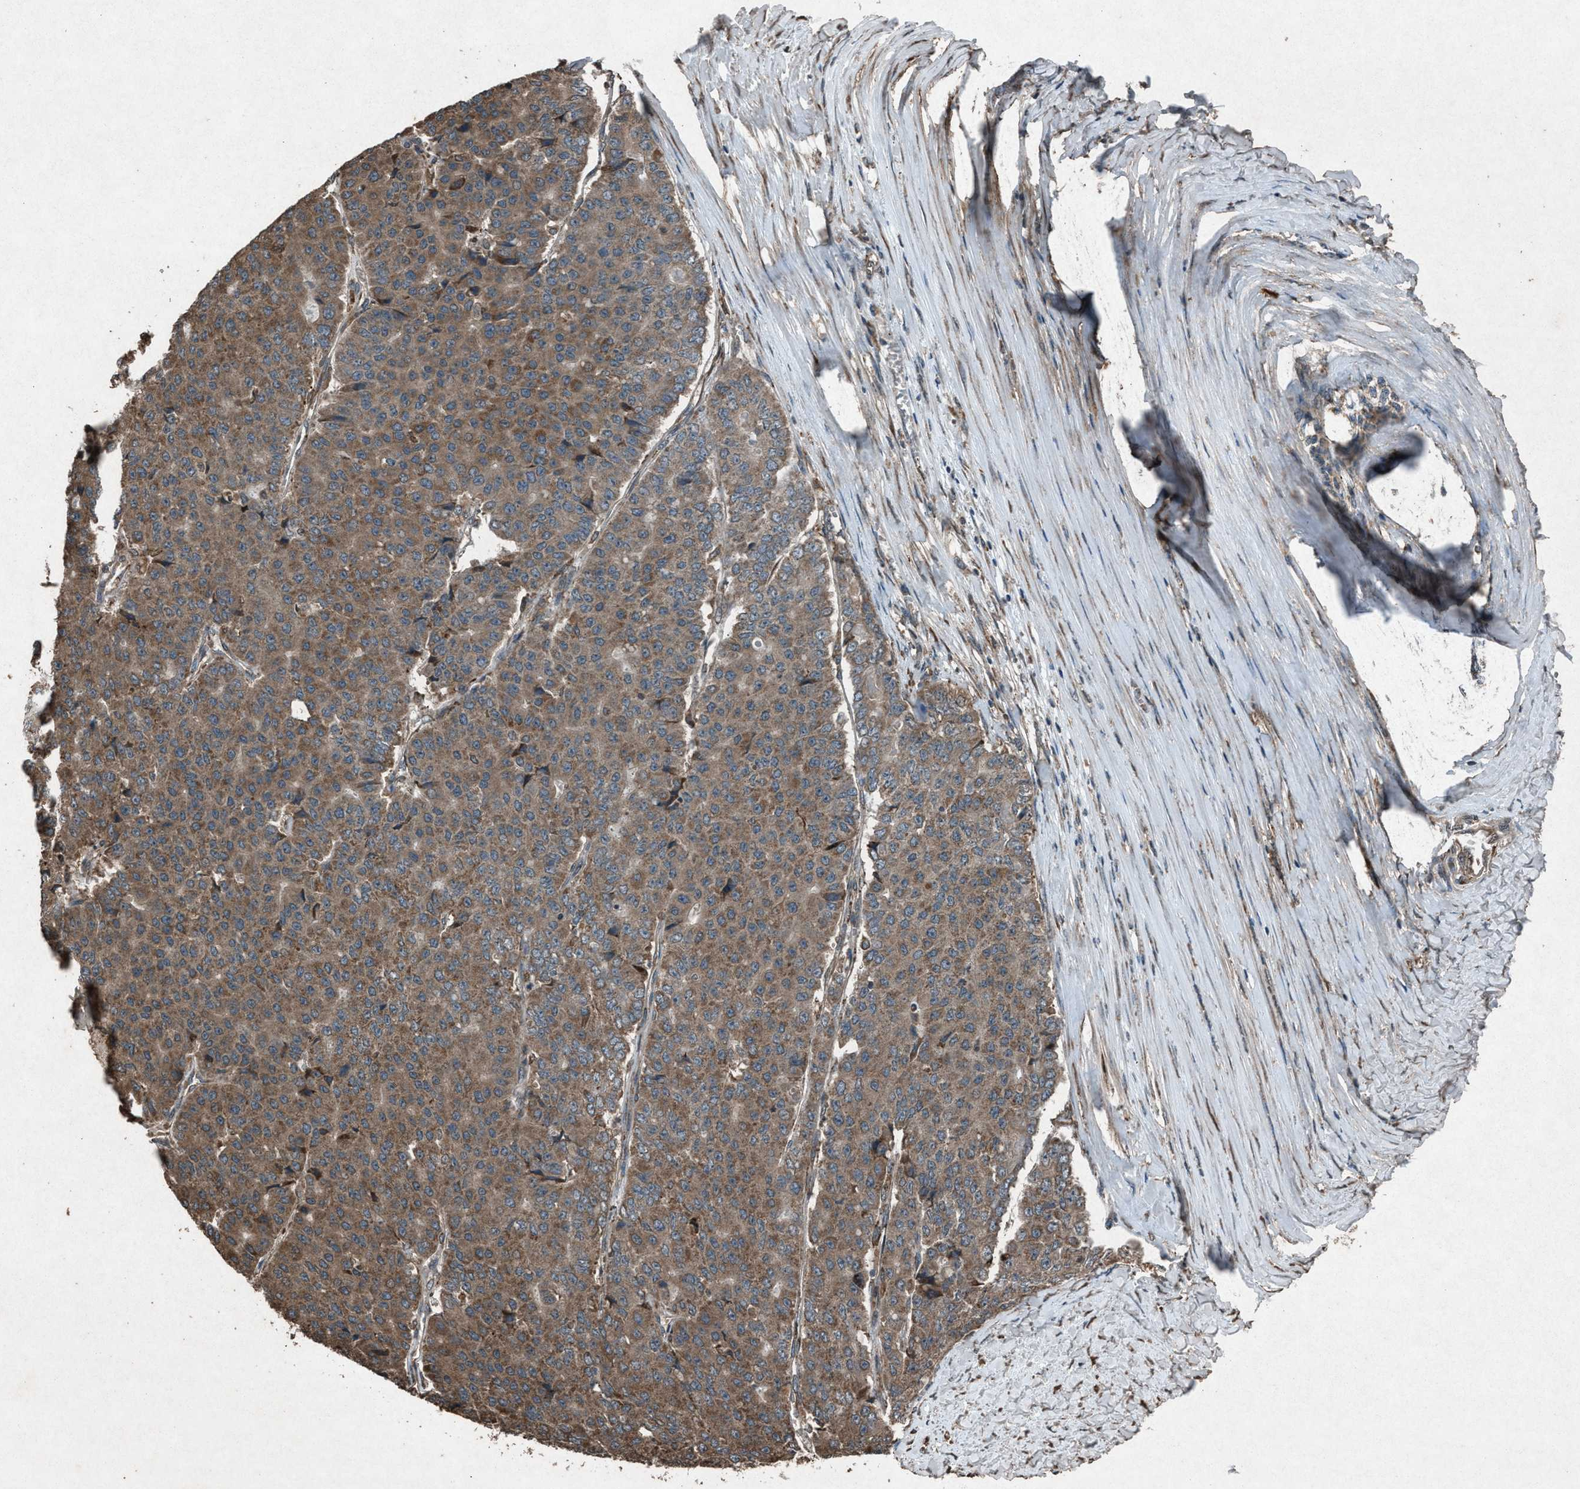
{"staining": {"intensity": "moderate", "quantity": ">75%", "location": "cytoplasmic/membranous"}, "tissue": "pancreatic cancer", "cell_type": "Tumor cells", "image_type": "cancer", "snomed": [{"axis": "morphology", "description": "Adenocarcinoma, NOS"}, {"axis": "topography", "description": "Pancreas"}], "caption": "This is a micrograph of IHC staining of adenocarcinoma (pancreatic), which shows moderate staining in the cytoplasmic/membranous of tumor cells.", "gene": "CALR", "patient": {"sex": "male", "age": 50}}